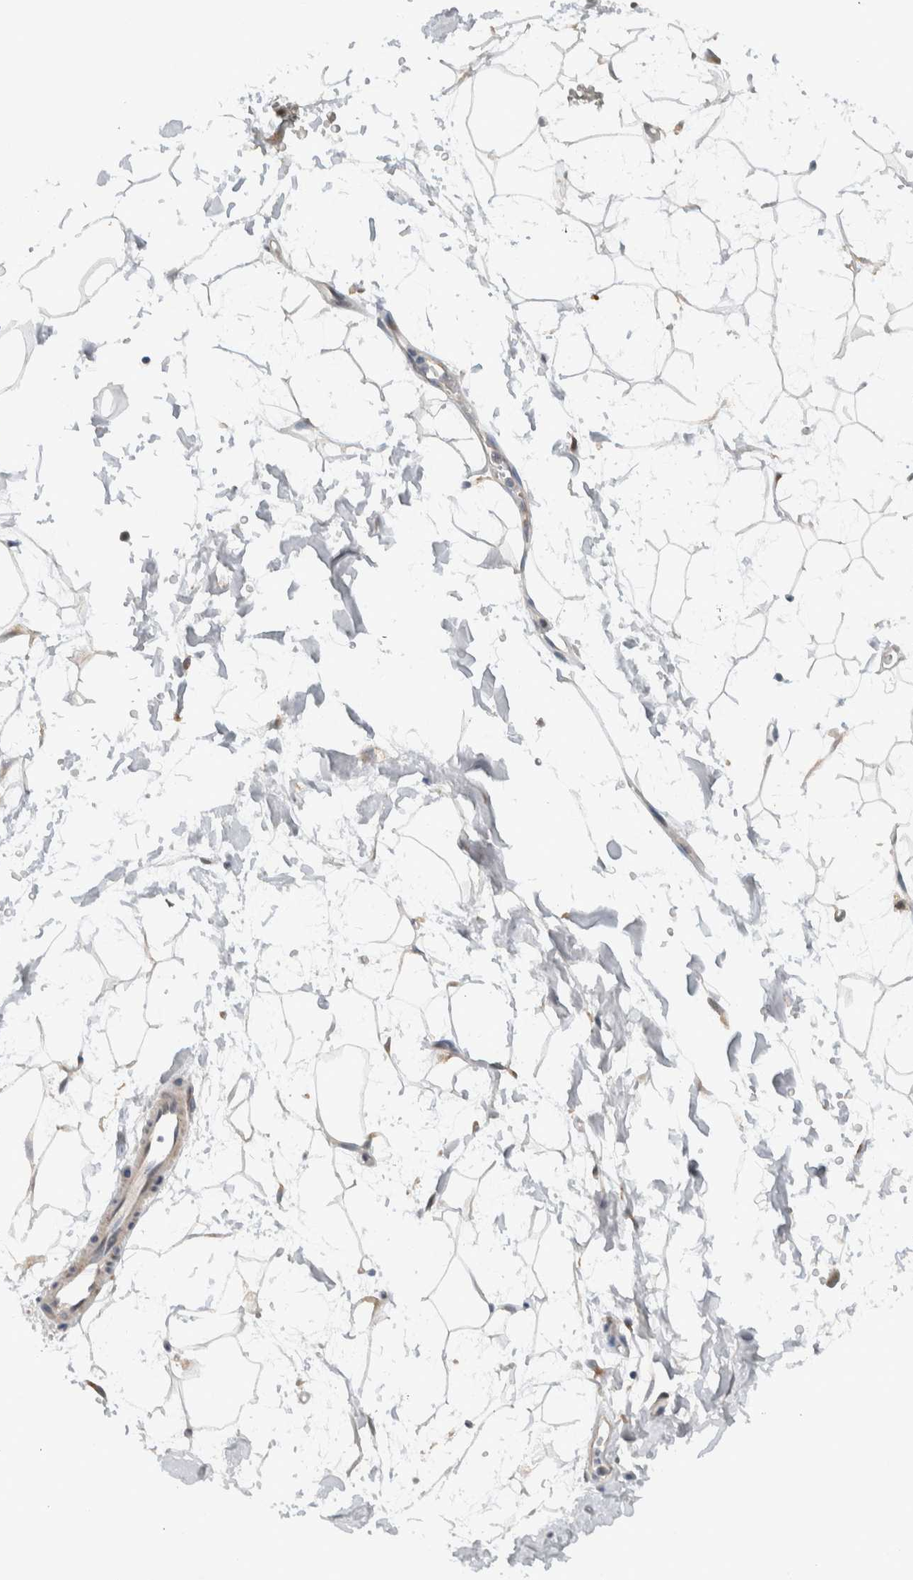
{"staining": {"intensity": "negative", "quantity": "none", "location": "none"}, "tissue": "adipose tissue", "cell_type": "Adipocytes", "image_type": "normal", "snomed": [{"axis": "morphology", "description": "Normal tissue, NOS"}, {"axis": "topography", "description": "Soft tissue"}], "caption": "DAB (3,3'-diaminobenzidine) immunohistochemical staining of normal adipose tissue reveals no significant expression in adipocytes.", "gene": "RERE", "patient": {"sex": "male", "age": 72}}